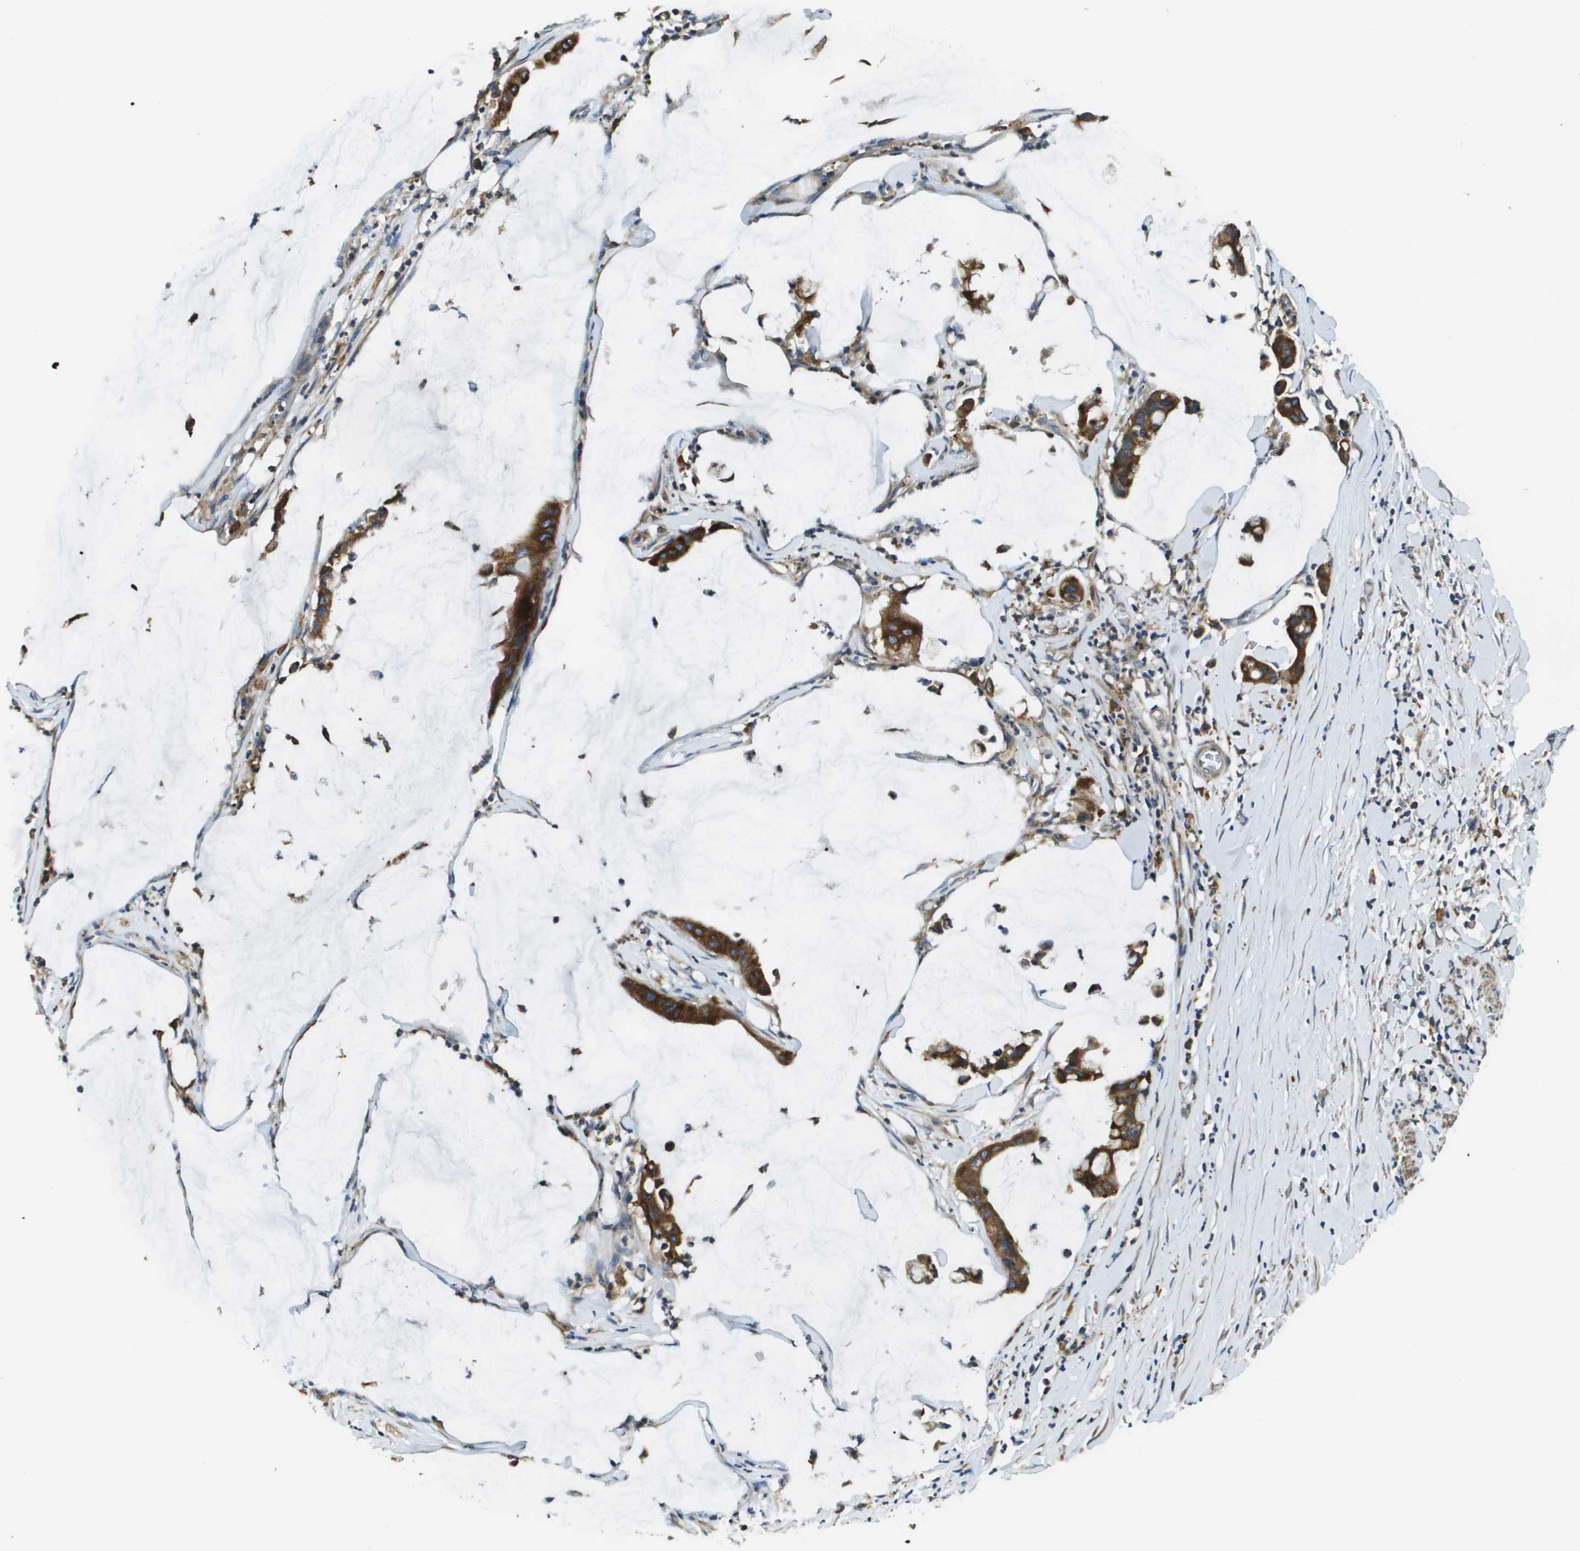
{"staining": {"intensity": "strong", "quantity": ">75%", "location": "cytoplasmic/membranous"}, "tissue": "pancreatic cancer", "cell_type": "Tumor cells", "image_type": "cancer", "snomed": [{"axis": "morphology", "description": "Adenocarcinoma, NOS"}, {"axis": "topography", "description": "Pancreas"}], "caption": "Protein expression analysis of human pancreatic cancer (adenocarcinoma) reveals strong cytoplasmic/membranous expression in approximately >75% of tumor cells.", "gene": "CNPY3", "patient": {"sex": "male", "age": 41}}